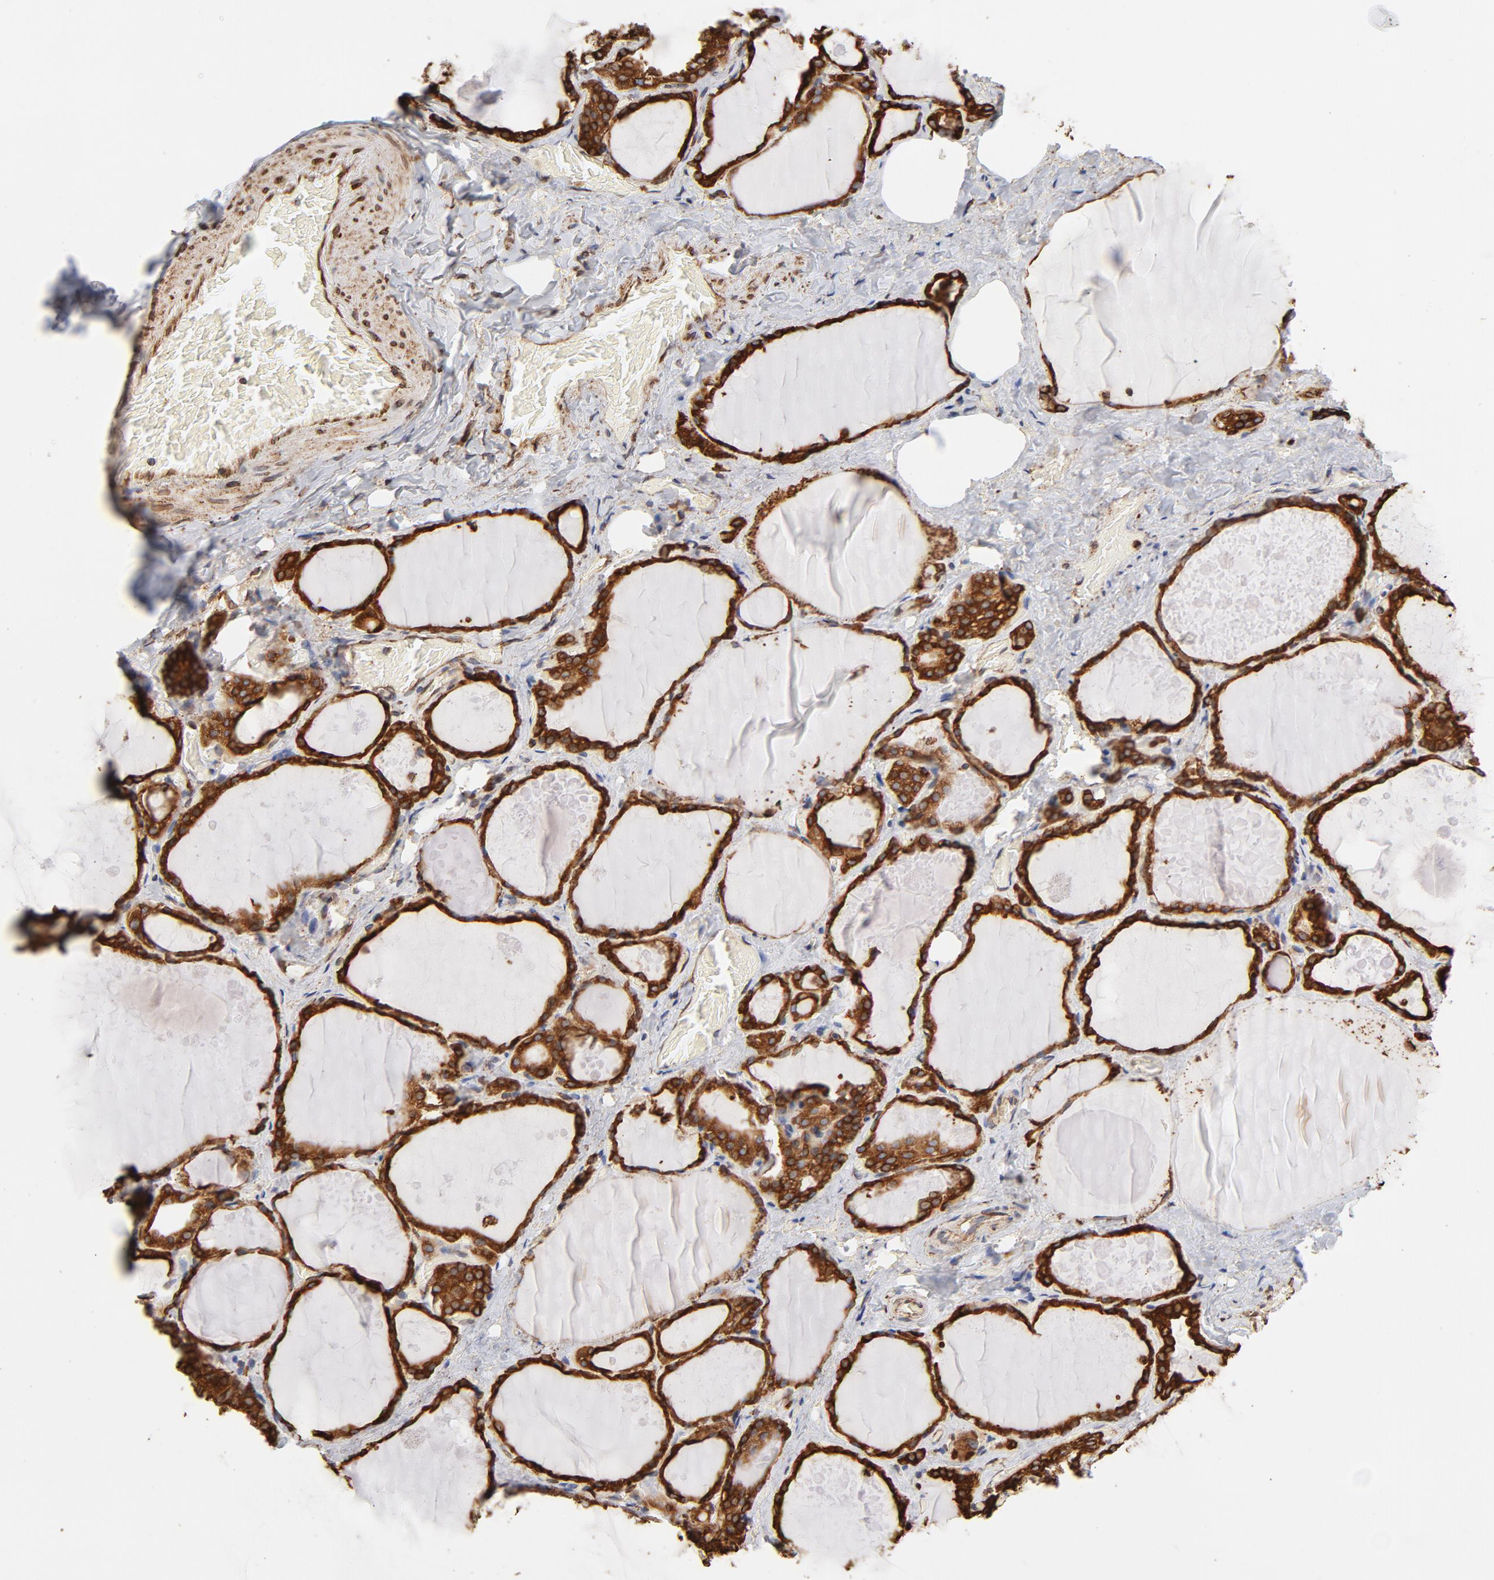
{"staining": {"intensity": "strong", "quantity": ">75%", "location": "cytoplasmic/membranous"}, "tissue": "thyroid gland", "cell_type": "Glandular cells", "image_type": "normal", "snomed": [{"axis": "morphology", "description": "Normal tissue, NOS"}, {"axis": "topography", "description": "Thyroid gland"}], "caption": "Immunohistochemistry (IHC) photomicrograph of unremarkable thyroid gland stained for a protein (brown), which shows high levels of strong cytoplasmic/membranous positivity in approximately >75% of glandular cells.", "gene": "CANX", "patient": {"sex": "male", "age": 61}}